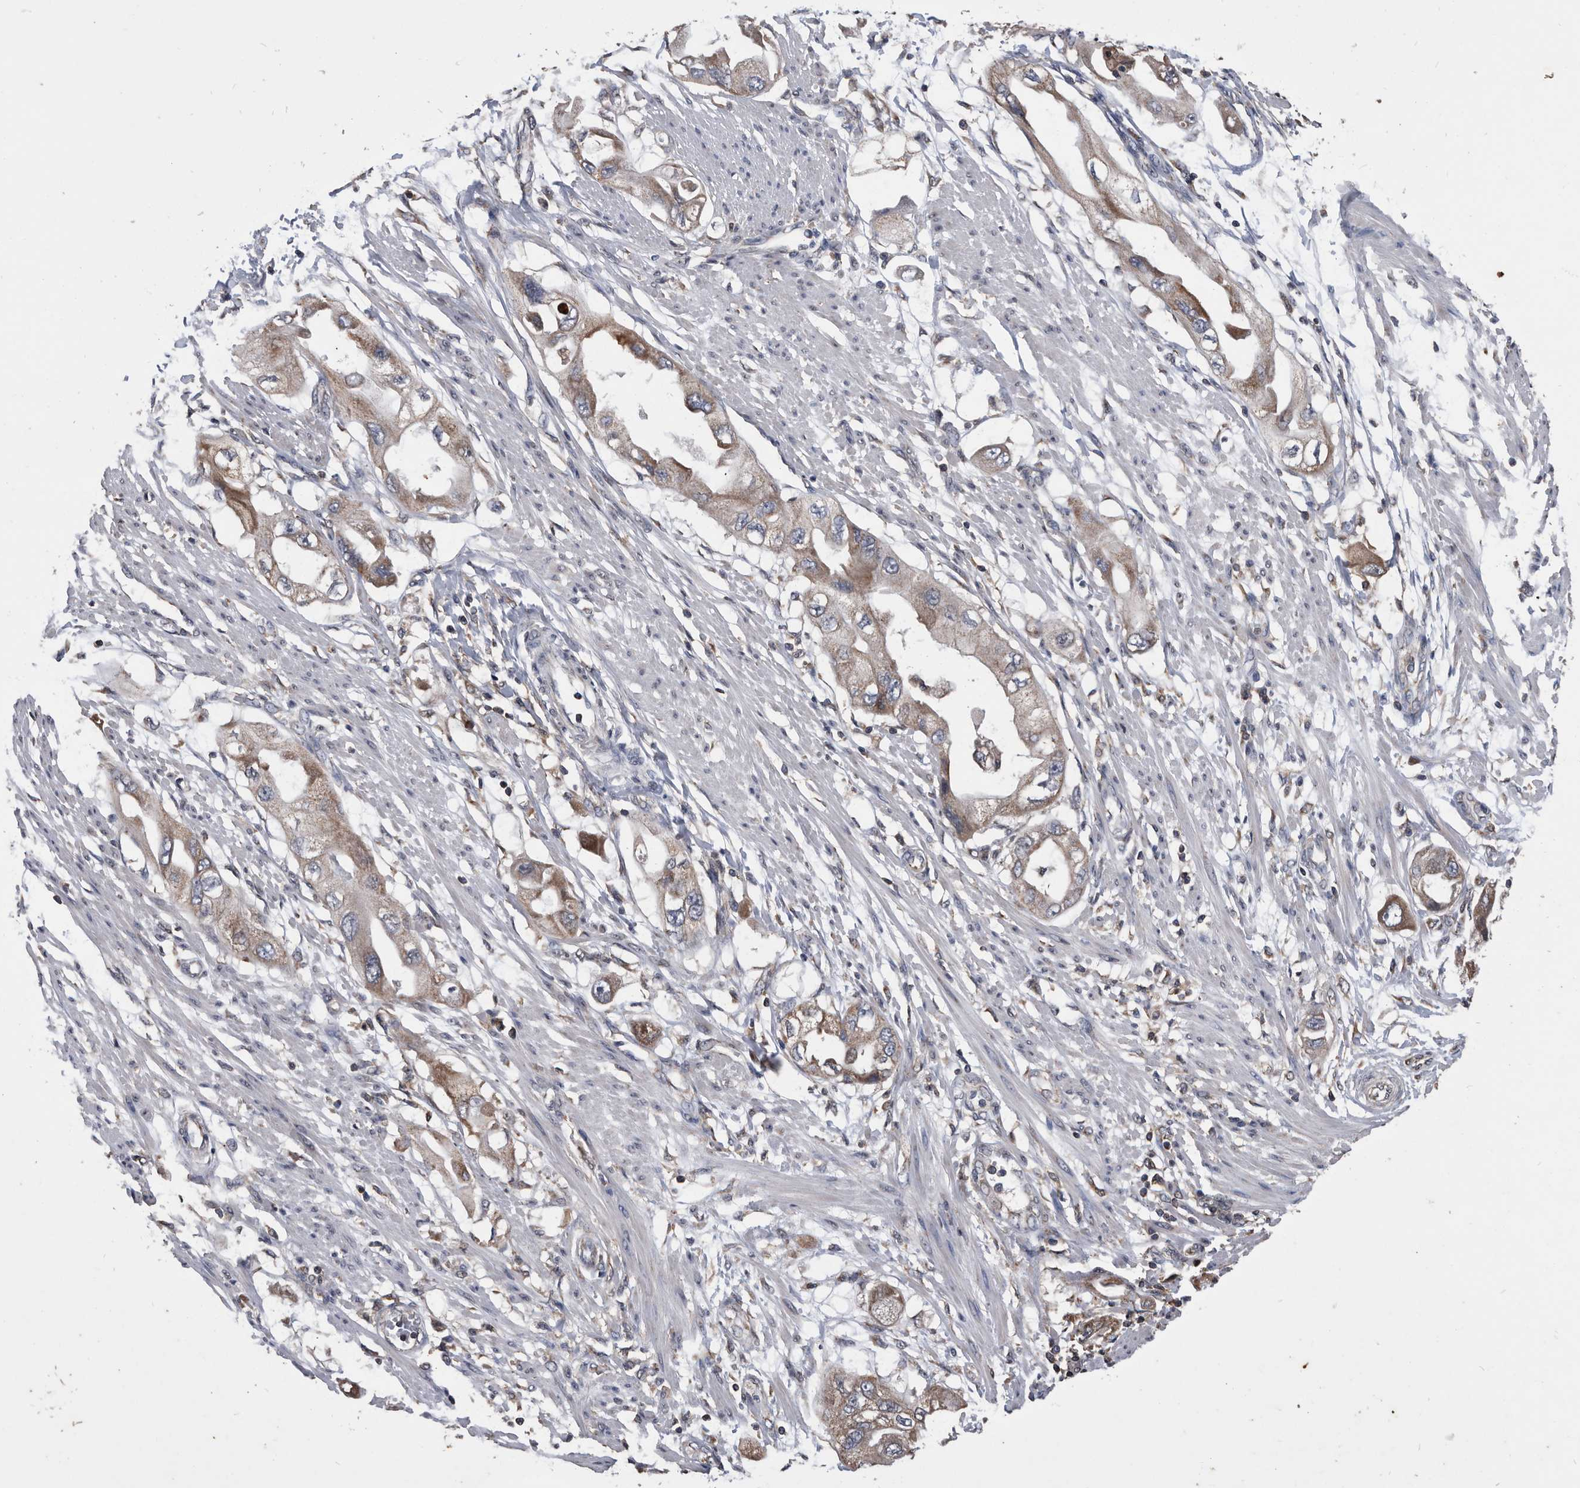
{"staining": {"intensity": "moderate", "quantity": ">75%", "location": "cytoplasmic/membranous"}, "tissue": "endometrial cancer", "cell_type": "Tumor cells", "image_type": "cancer", "snomed": [{"axis": "morphology", "description": "Adenocarcinoma, NOS"}, {"axis": "topography", "description": "Endometrium"}], "caption": "An immunohistochemistry histopathology image of neoplastic tissue is shown. Protein staining in brown shows moderate cytoplasmic/membranous positivity in endometrial adenocarcinoma within tumor cells.", "gene": "NRBP1", "patient": {"sex": "female", "age": 67}}